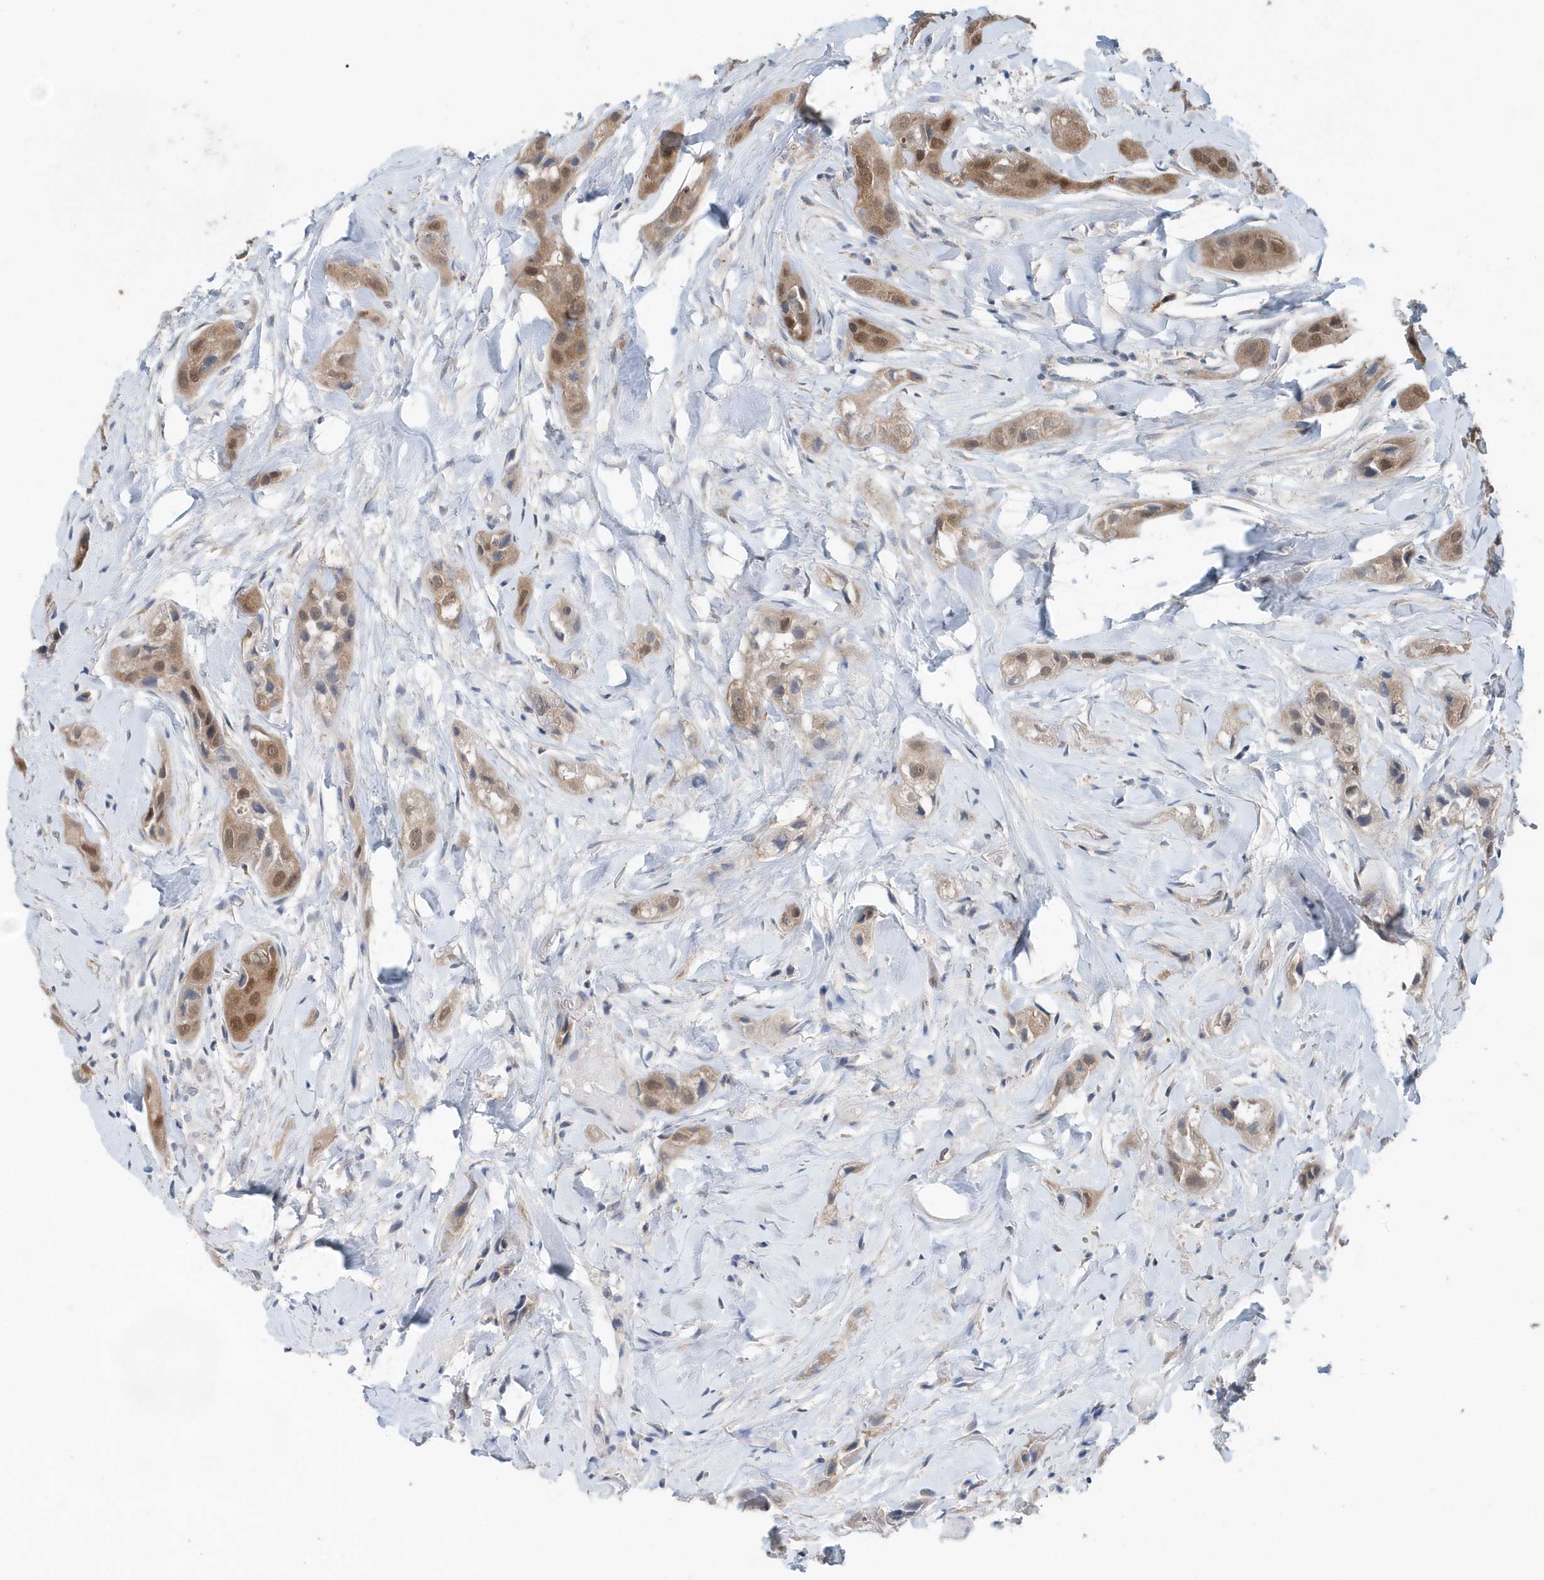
{"staining": {"intensity": "moderate", "quantity": ">75%", "location": "cytoplasmic/membranous,nuclear"}, "tissue": "head and neck cancer", "cell_type": "Tumor cells", "image_type": "cancer", "snomed": [{"axis": "morphology", "description": "Normal tissue, NOS"}, {"axis": "morphology", "description": "Squamous cell carcinoma, NOS"}, {"axis": "topography", "description": "Skeletal muscle"}, {"axis": "topography", "description": "Head-Neck"}], "caption": "Squamous cell carcinoma (head and neck) stained with a protein marker displays moderate staining in tumor cells.", "gene": "PFN2", "patient": {"sex": "male", "age": 51}}